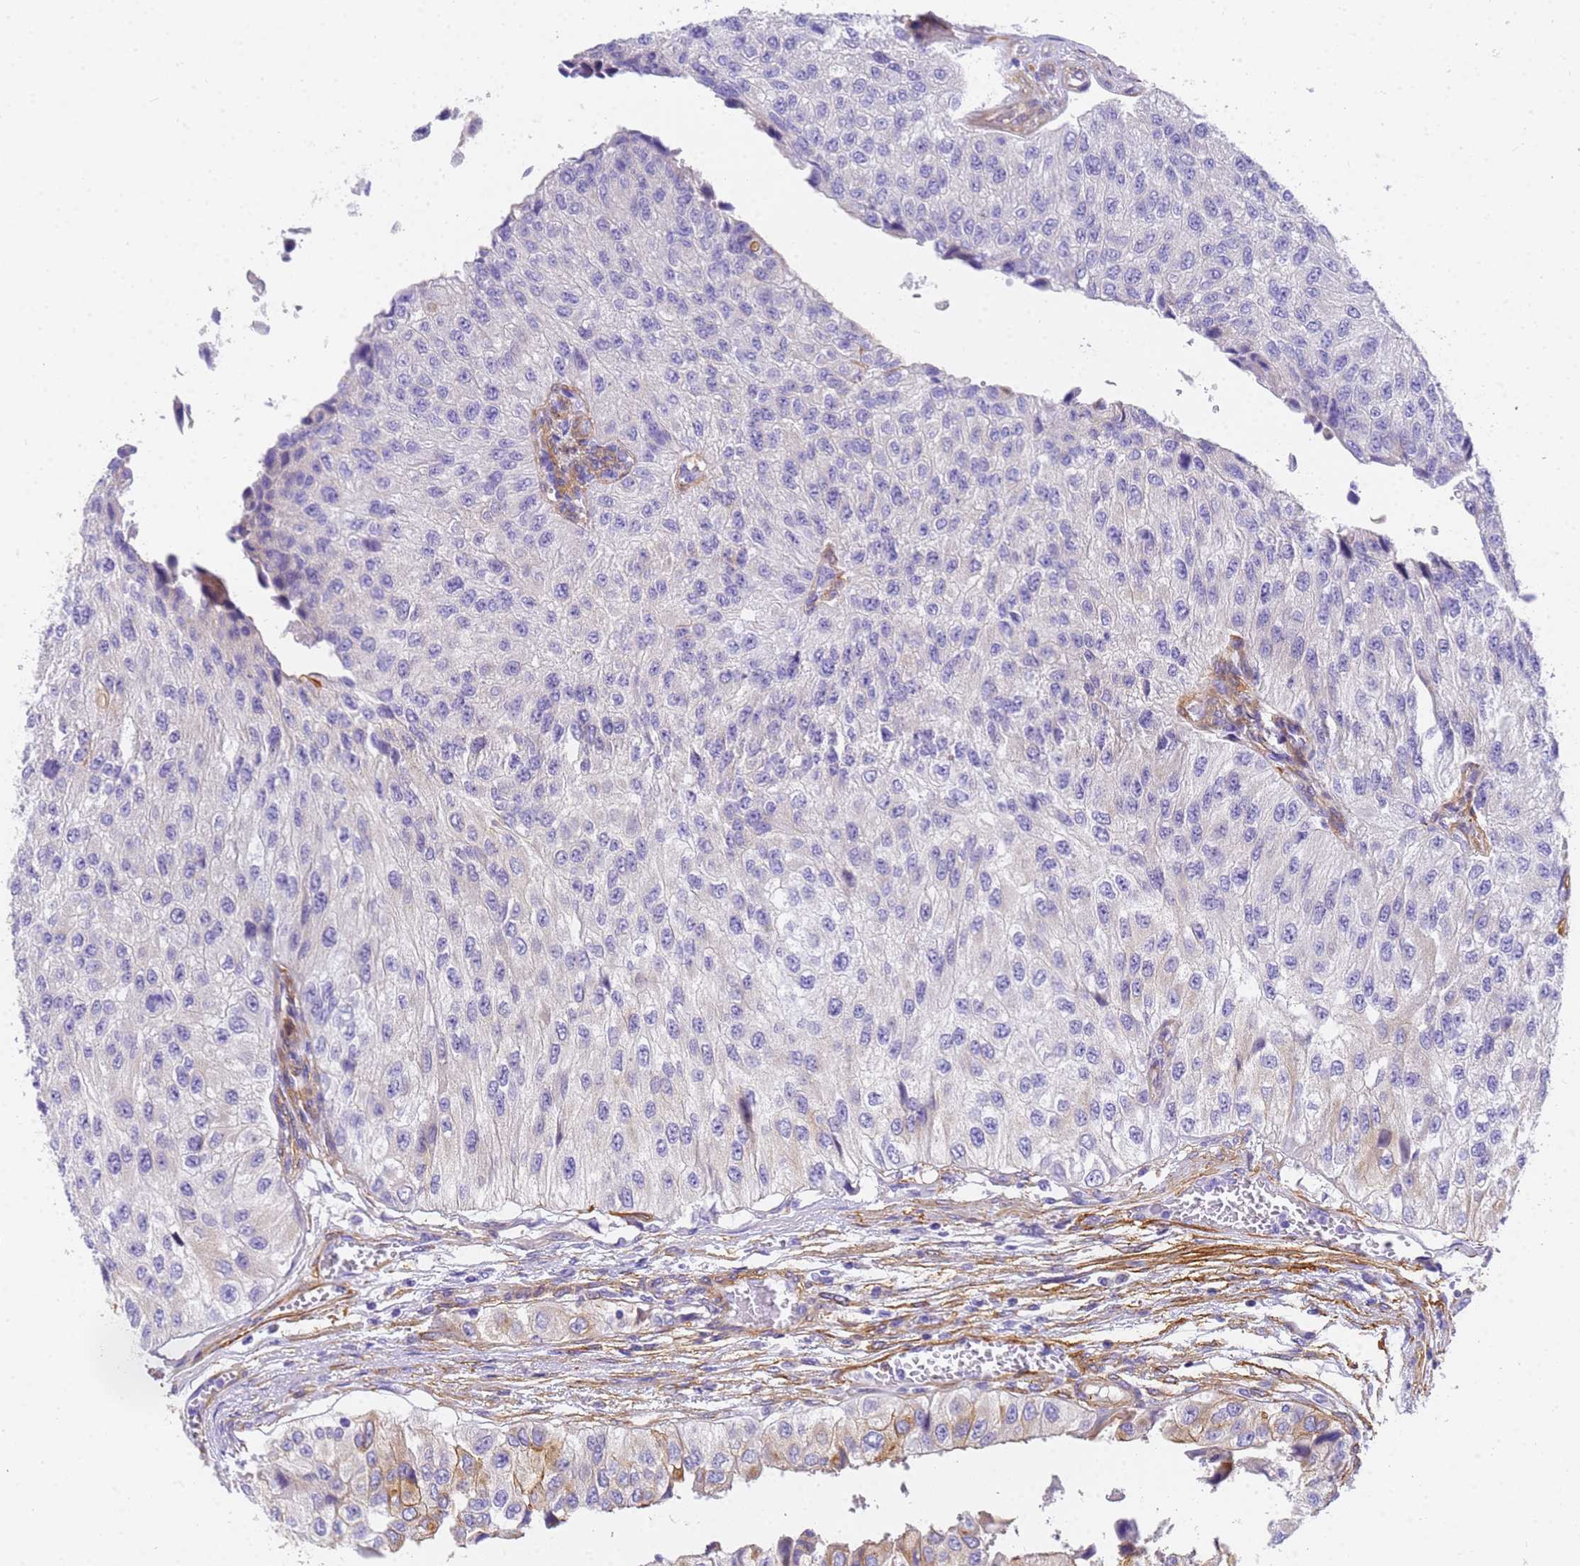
{"staining": {"intensity": "moderate", "quantity": "<25%", "location": "cytoplasmic/membranous"}, "tissue": "urothelial cancer", "cell_type": "Tumor cells", "image_type": "cancer", "snomed": [{"axis": "morphology", "description": "Urothelial carcinoma, High grade"}, {"axis": "topography", "description": "Kidney"}, {"axis": "topography", "description": "Urinary bladder"}], "caption": "Human urothelial cancer stained for a protein (brown) reveals moderate cytoplasmic/membranous positive positivity in approximately <25% of tumor cells.", "gene": "MVB12A", "patient": {"sex": "male", "age": 77}}